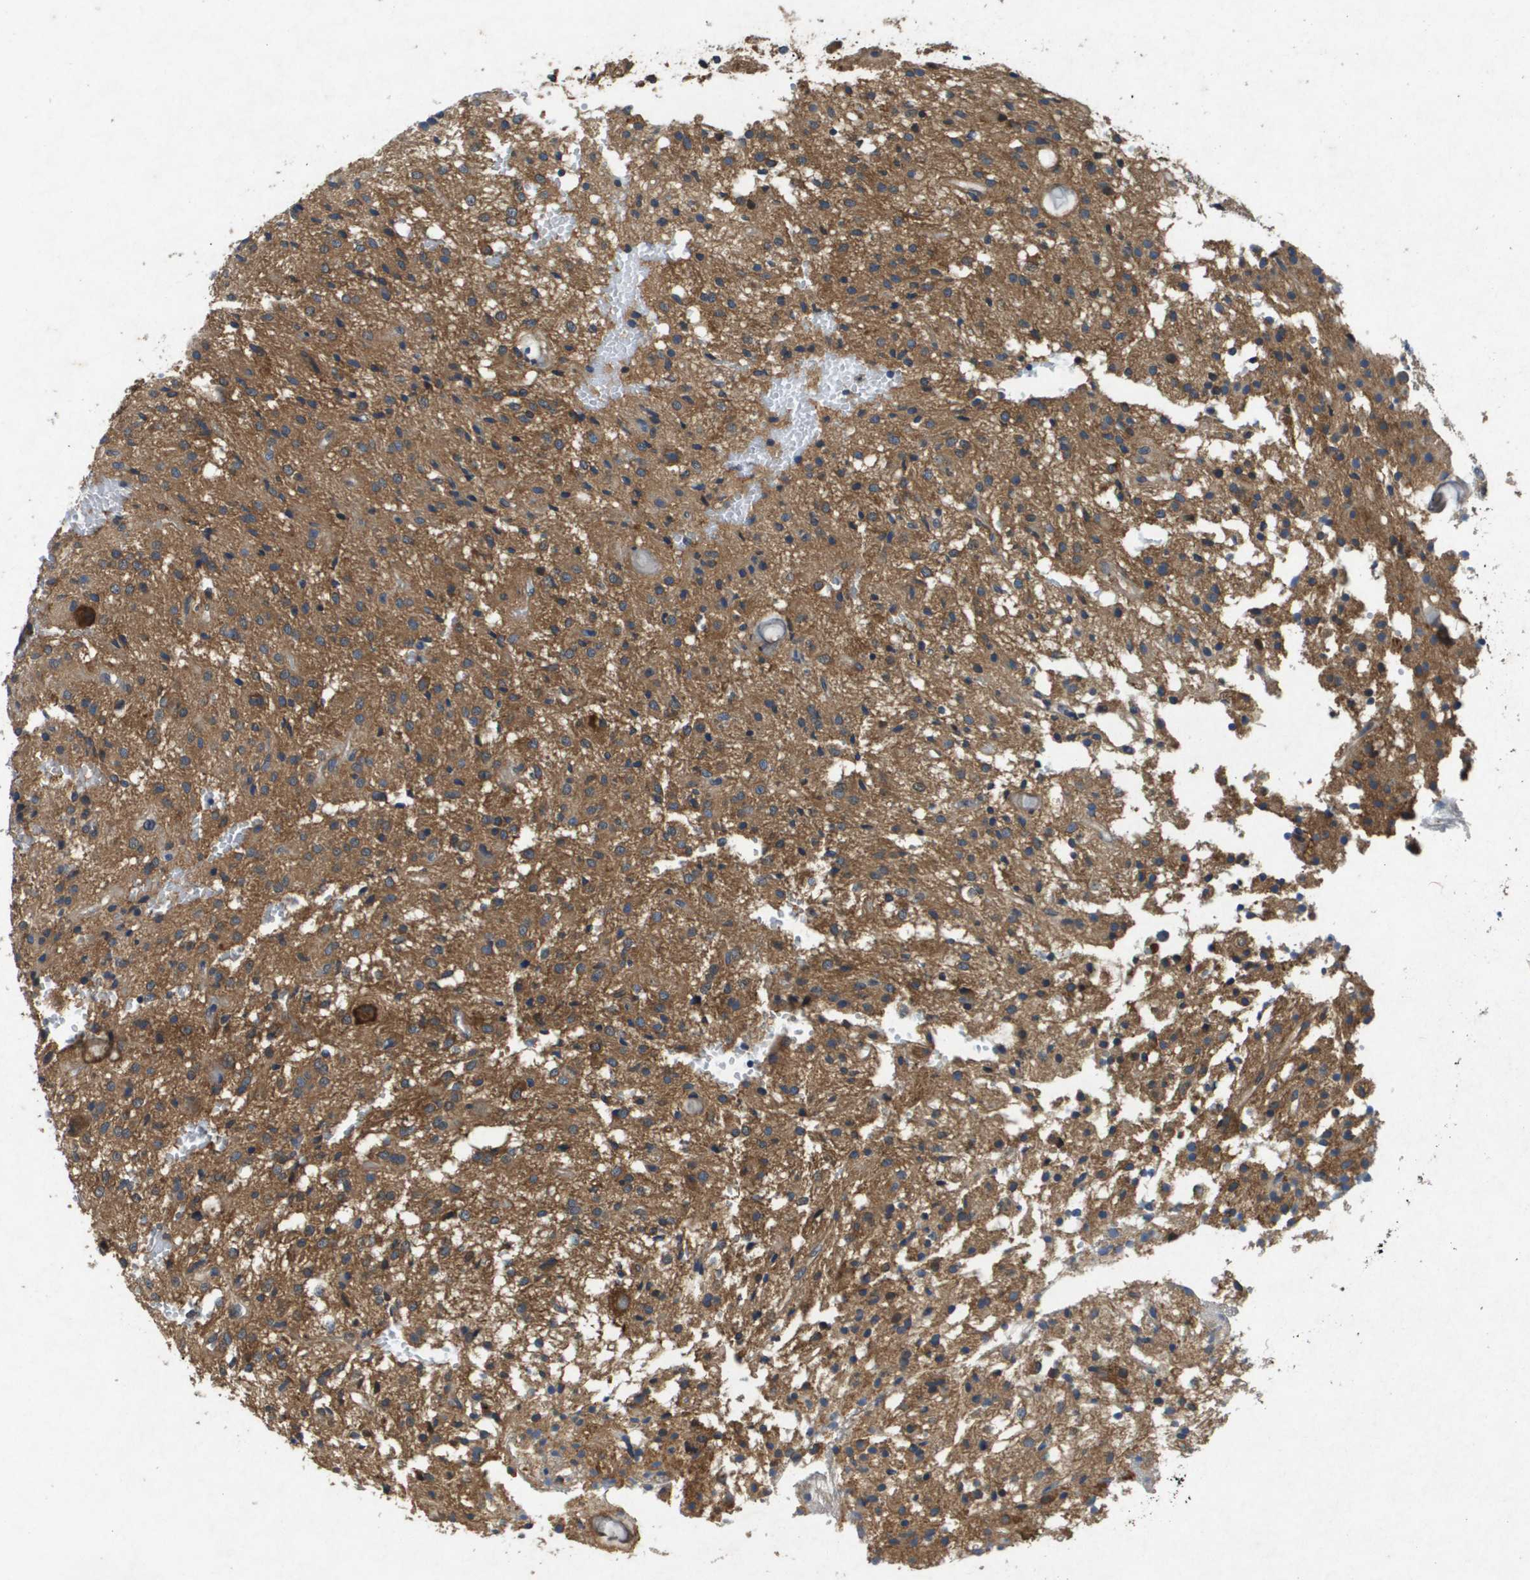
{"staining": {"intensity": "moderate", "quantity": ">75%", "location": "cytoplasmic/membranous"}, "tissue": "glioma", "cell_type": "Tumor cells", "image_type": "cancer", "snomed": [{"axis": "morphology", "description": "Glioma, malignant, High grade"}, {"axis": "topography", "description": "Brain"}], "caption": "Tumor cells demonstrate moderate cytoplasmic/membranous expression in about >75% of cells in glioma. (brown staining indicates protein expression, while blue staining denotes nuclei).", "gene": "PTPRT", "patient": {"sex": "female", "age": 59}}